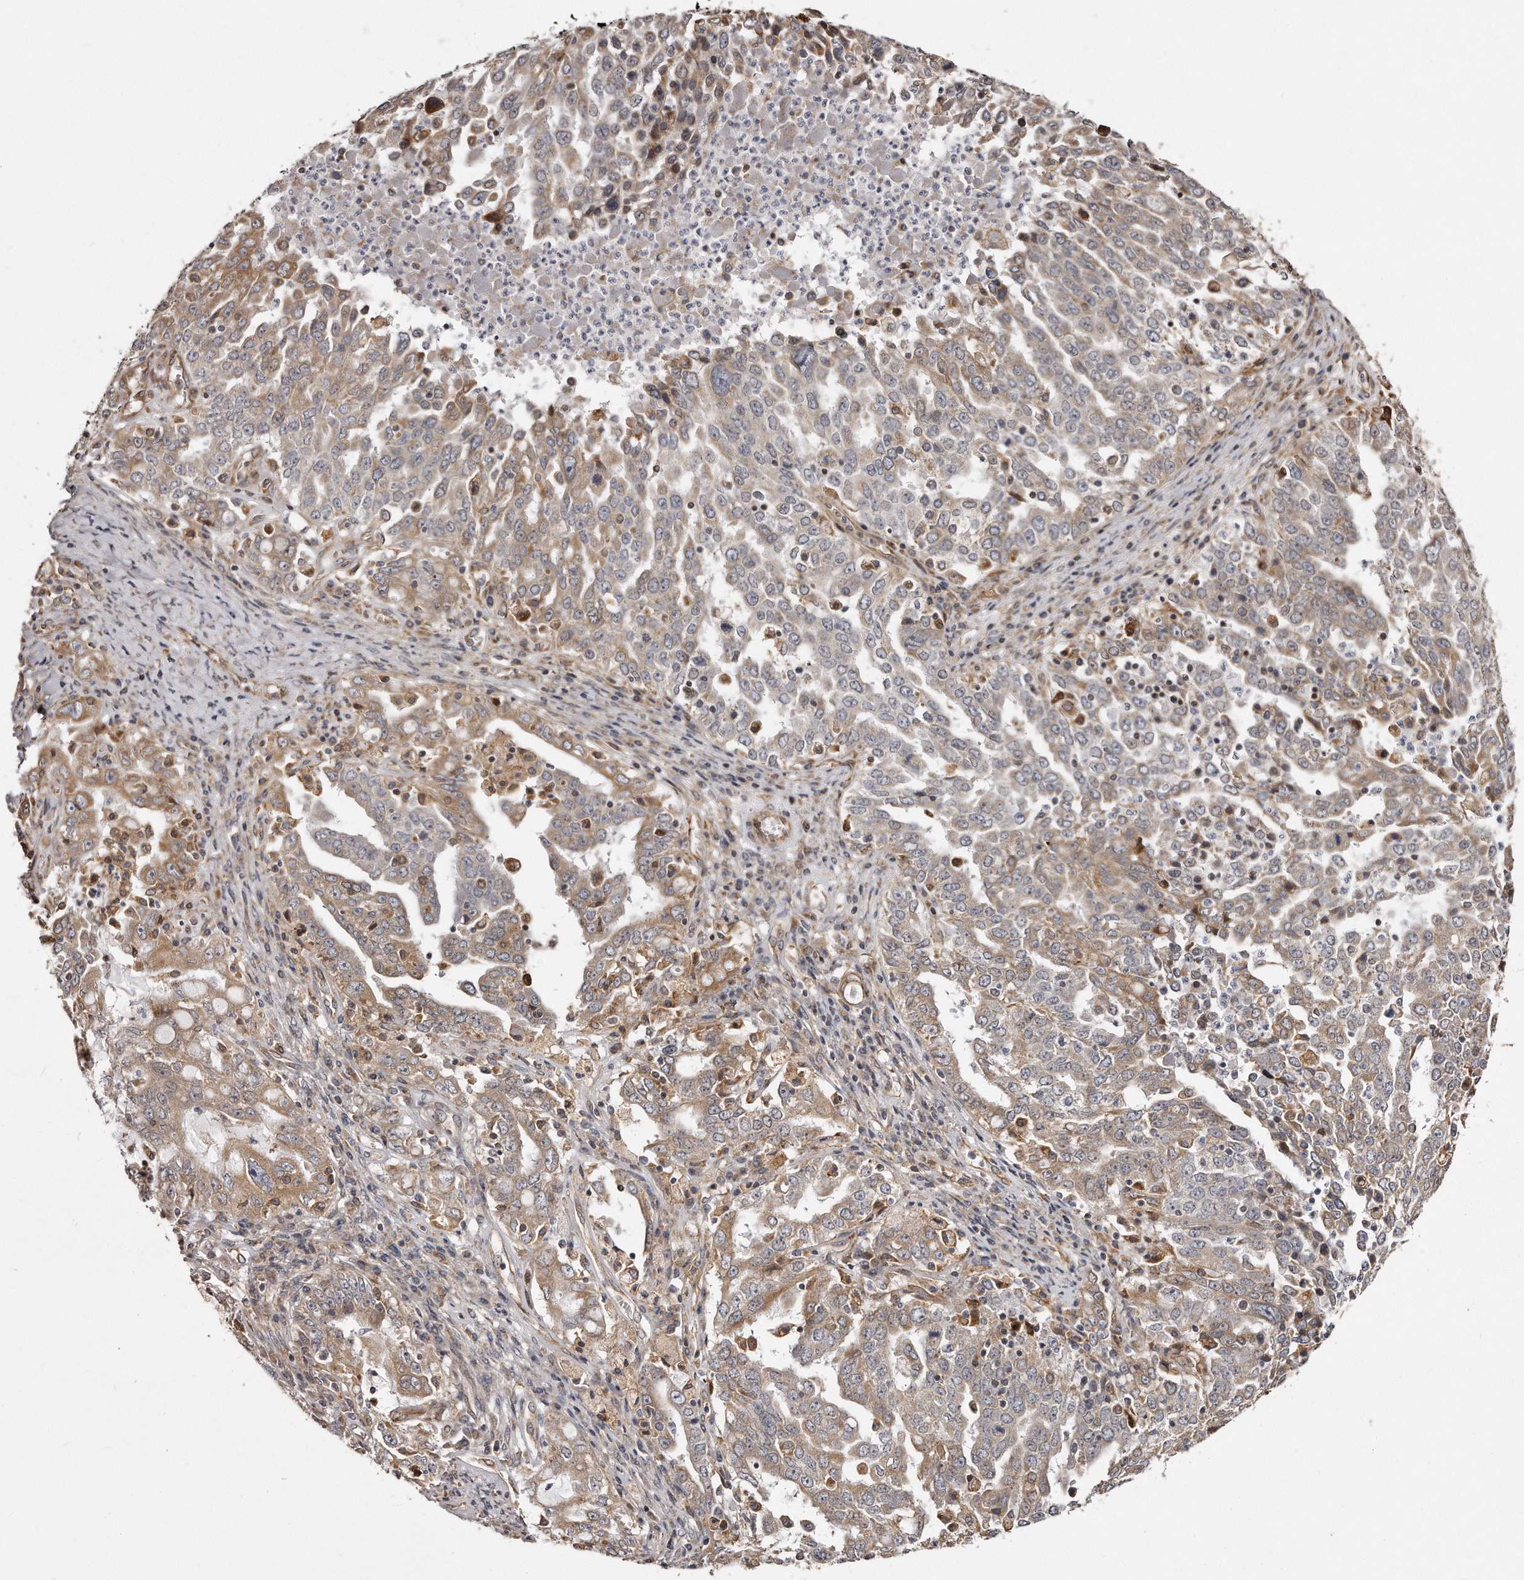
{"staining": {"intensity": "moderate", "quantity": ">75%", "location": "cytoplasmic/membranous"}, "tissue": "ovarian cancer", "cell_type": "Tumor cells", "image_type": "cancer", "snomed": [{"axis": "morphology", "description": "Carcinoma, endometroid"}, {"axis": "topography", "description": "Ovary"}], "caption": "Protein positivity by immunohistochemistry exhibits moderate cytoplasmic/membranous staining in approximately >75% of tumor cells in ovarian endometroid carcinoma.", "gene": "TRAPPC14", "patient": {"sex": "female", "age": 62}}